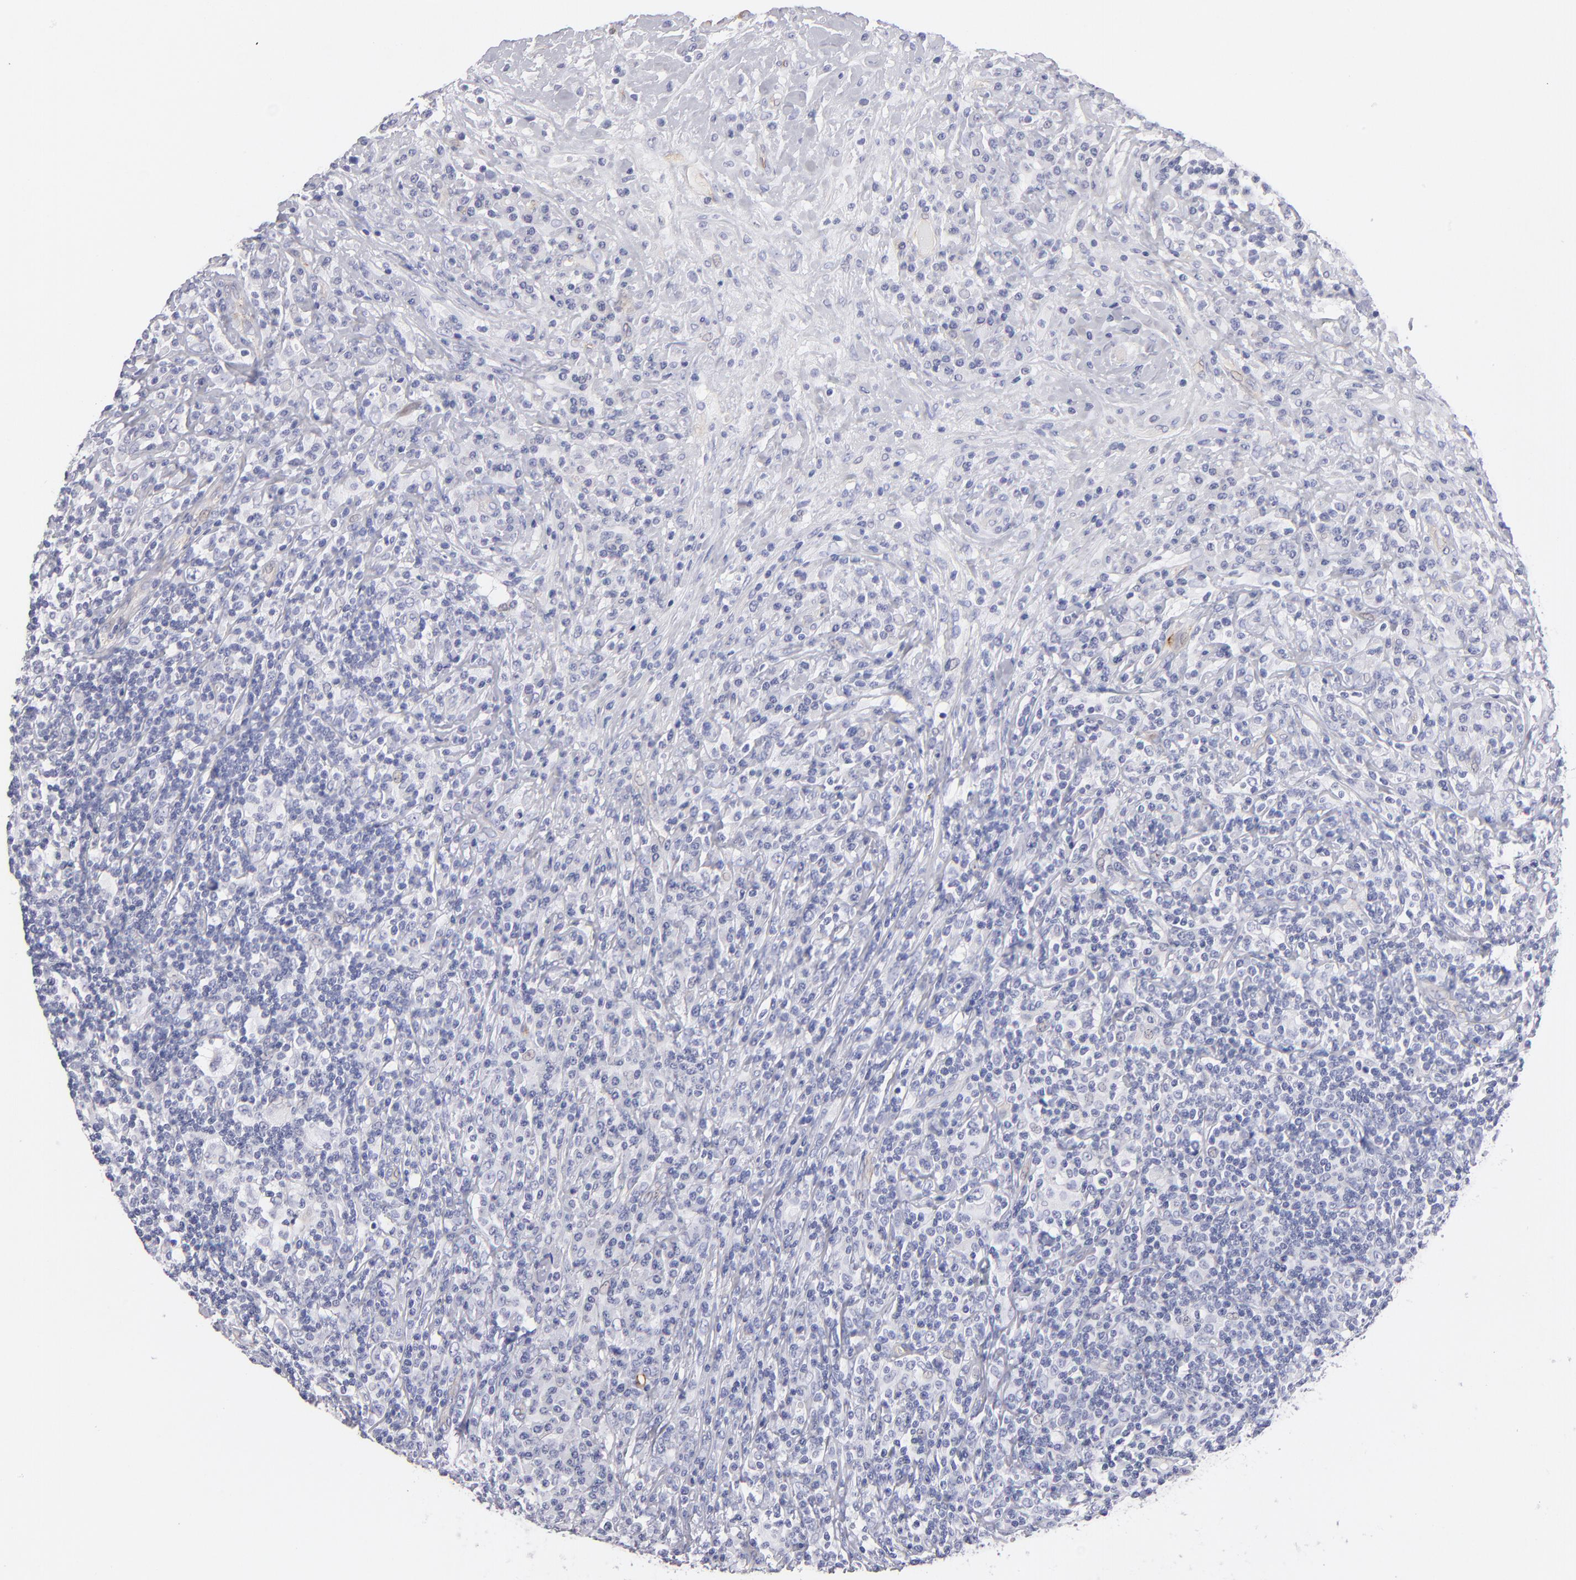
{"staining": {"intensity": "negative", "quantity": "none", "location": "none"}, "tissue": "lymphoma", "cell_type": "Tumor cells", "image_type": "cancer", "snomed": [{"axis": "morphology", "description": "Hodgkin's disease, NOS"}, {"axis": "topography", "description": "Lymph node"}], "caption": "High power microscopy photomicrograph of an immunohistochemistry (IHC) histopathology image of Hodgkin's disease, revealing no significant positivity in tumor cells. The staining is performed using DAB brown chromogen with nuclei counter-stained in using hematoxylin.", "gene": "PLVAP", "patient": {"sex": "female", "age": 25}}